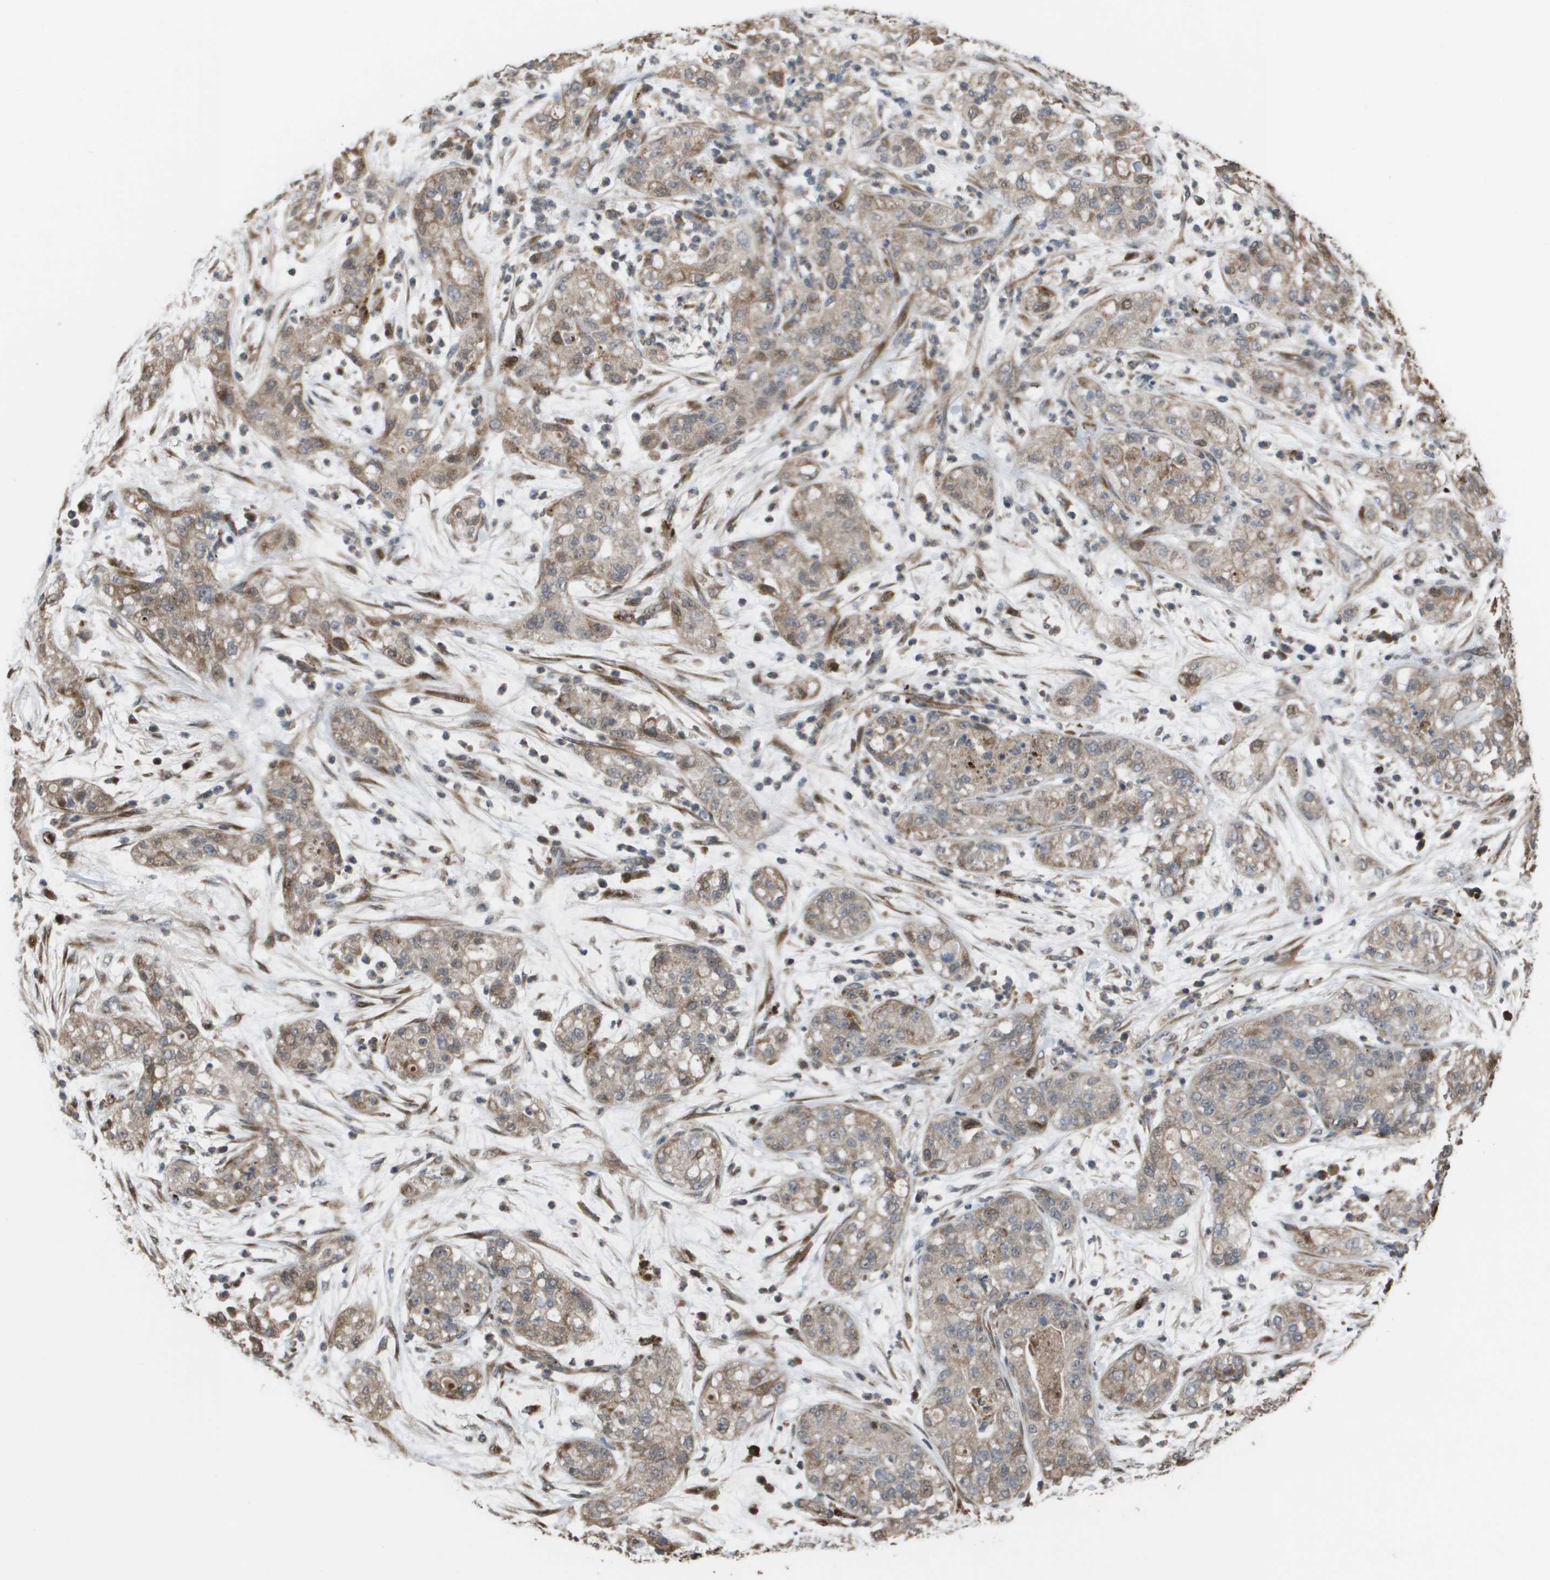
{"staining": {"intensity": "weak", "quantity": ">75%", "location": "cytoplasmic/membranous"}, "tissue": "pancreatic cancer", "cell_type": "Tumor cells", "image_type": "cancer", "snomed": [{"axis": "morphology", "description": "Adenocarcinoma, NOS"}, {"axis": "topography", "description": "Pancreas"}], "caption": "Immunohistochemistry staining of adenocarcinoma (pancreatic), which reveals low levels of weak cytoplasmic/membranous positivity in approximately >75% of tumor cells indicating weak cytoplasmic/membranous protein staining. The staining was performed using DAB (brown) for protein detection and nuclei were counterstained in hematoxylin (blue).", "gene": "AXIN2", "patient": {"sex": "female", "age": 78}}